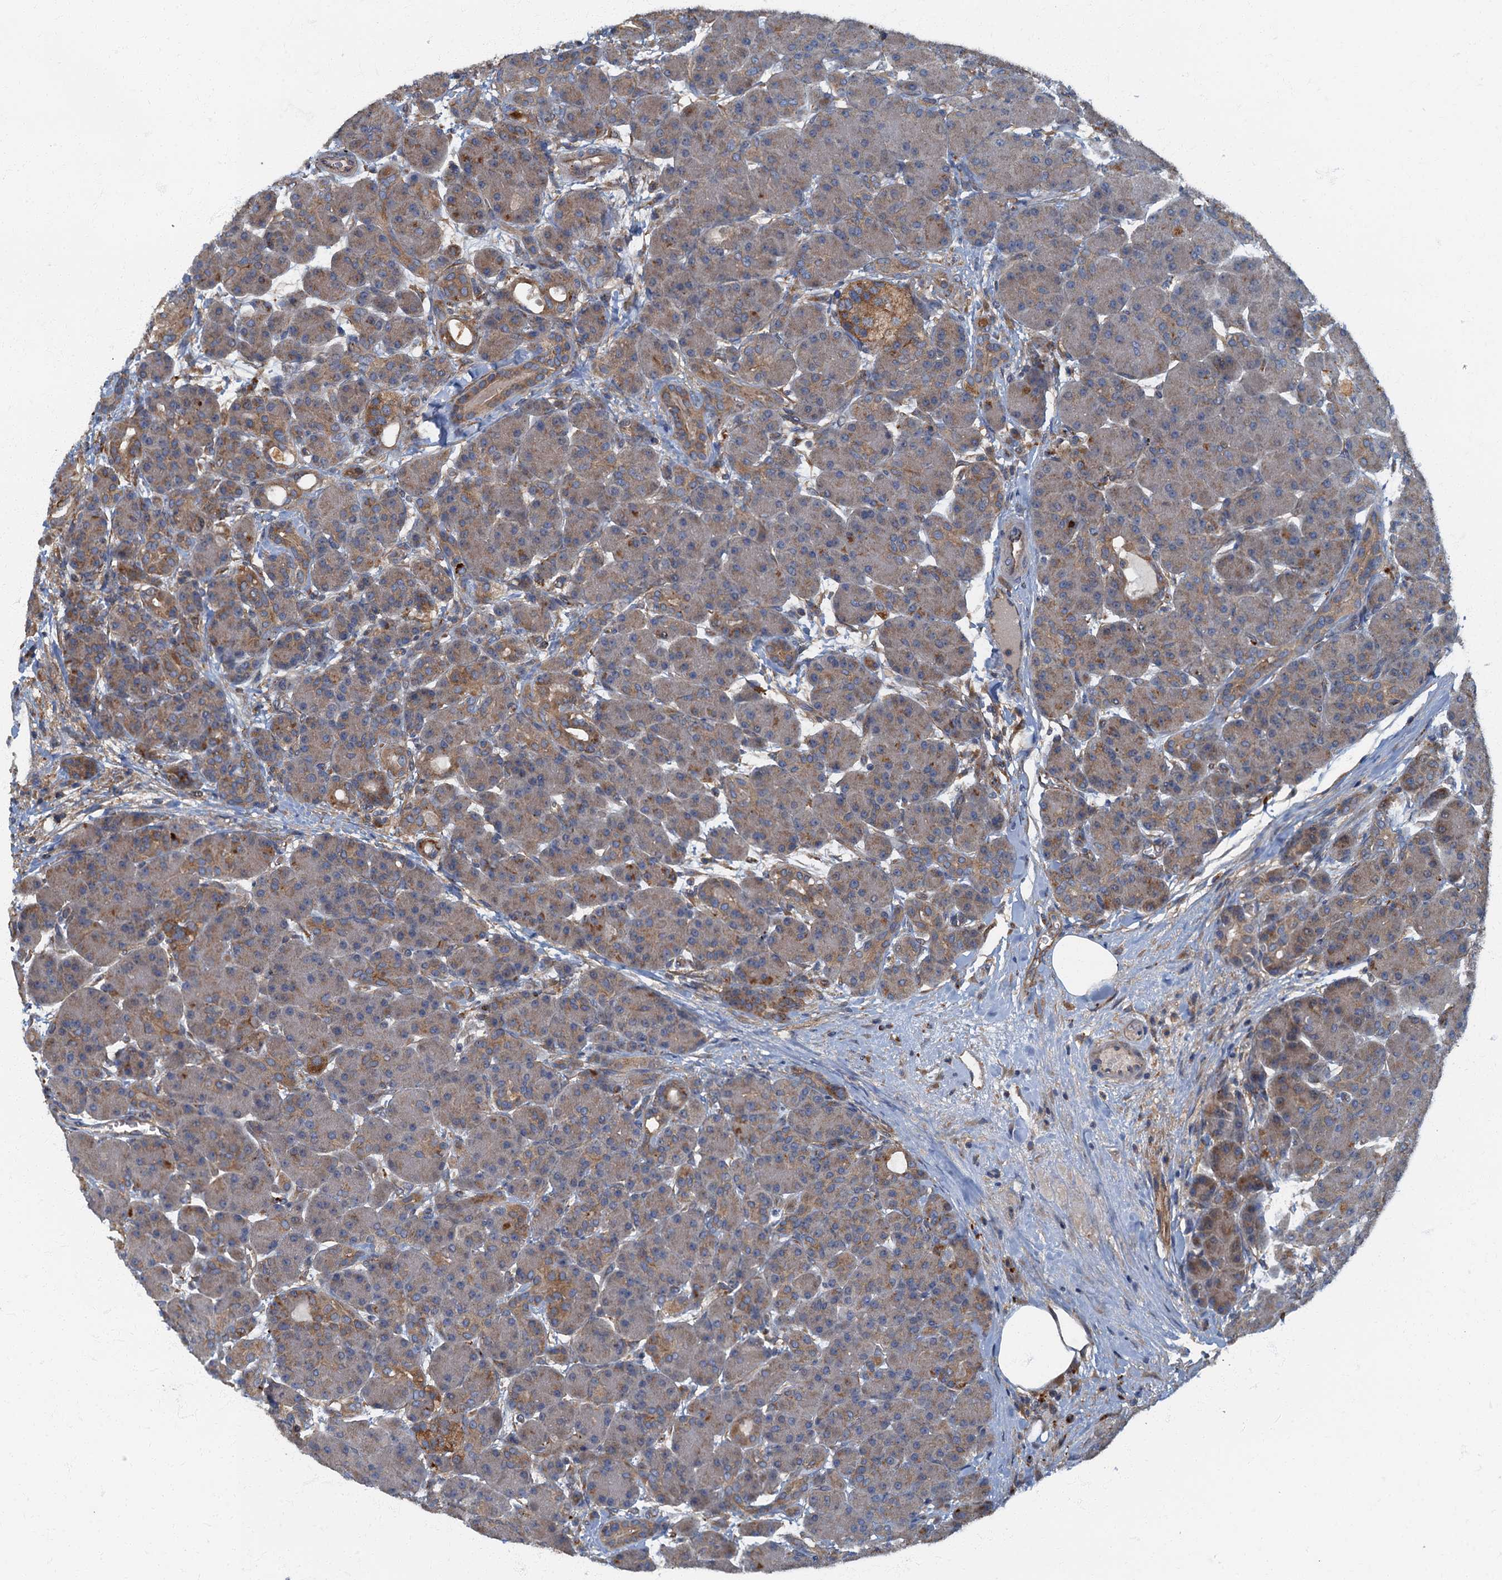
{"staining": {"intensity": "moderate", "quantity": "<25%", "location": "cytoplasmic/membranous"}, "tissue": "pancreas", "cell_type": "Exocrine glandular cells", "image_type": "normal", "snomed": [{"axis": "morphology", "description": "Normal tissue, NOS"}, {"axis": "topography", "description": "Pancreas"}], "caption": "A brown stain shows moderate cytoplasmic/membranous positivity of a protein in exocrine glandular cells of normal human pancreas. Nuclei are stained in blue.", "gene": "ARL11", "patient": {"sex": "male", "age": 63}}